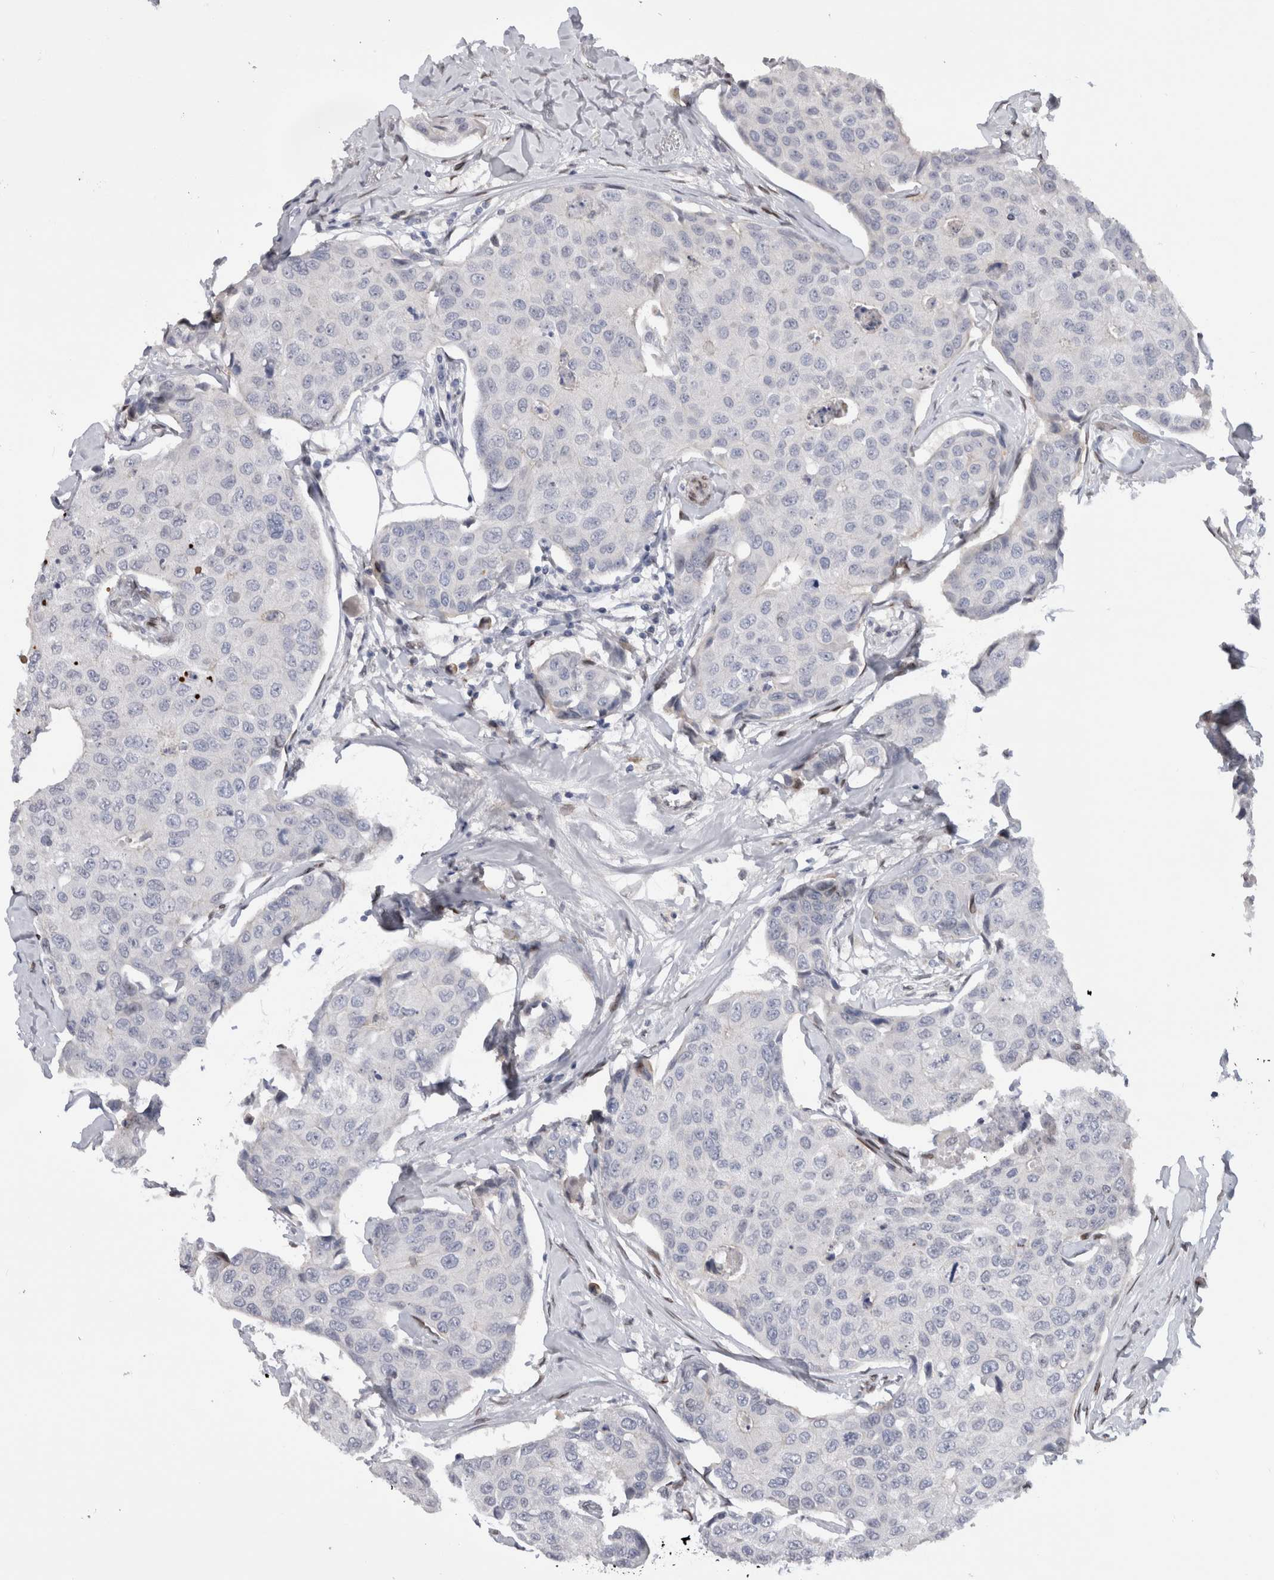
{"staining": {"intensity": "negative", "quantity": "none", "location": "none"}, "tissue": "breast cancer", "cell_type": "Tumor cells", "image_type": "cancer", "snomed": [{"axis": "morphology", "description": "Duct carcinoma"}, {"axis": "topography", "description": "Breast"}], "caption": "Protein analysis of breast cancer displays no significant staining in tumor cells.", "gene": "DMTN", "patient": {"sex": "female", "age": 80}}